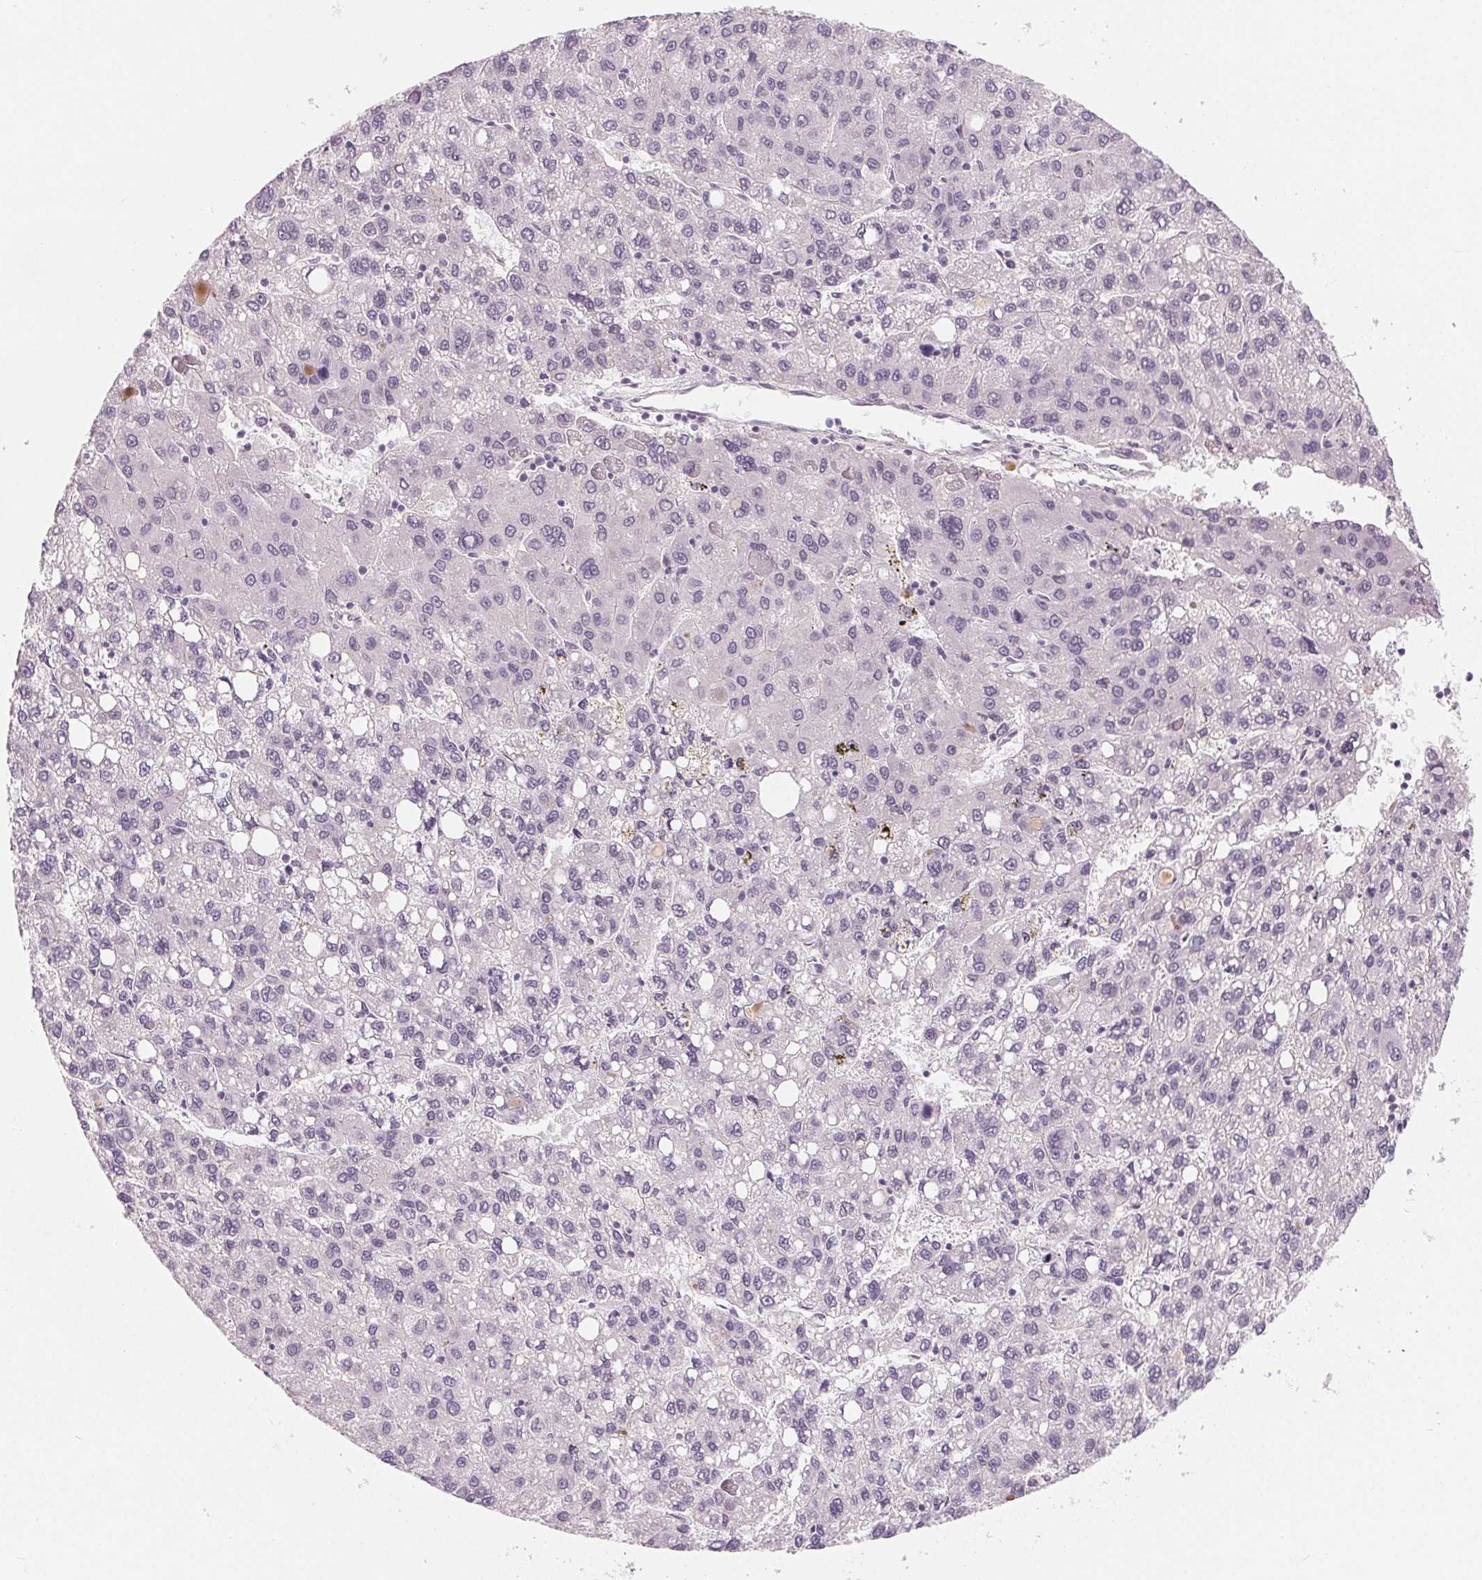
{"staining": {"intensity": "negative", "quantity": "none", "location": "none"}, "tissue": "liver cancer", "cell_type": "Tumor cells", "image_type": "cancer", "snomed": [{"axis": "morphology", "description": "Carcinoma, Hepatocellular, NOS"}, {"axis": "topography", "description": "Liver"}], "caption": "Immunohistochemistry photomicrograph of neoplastic tissue: hepatocellular carcinoma (liver) stained with DAB (3,3'-diaminobenzidine) displays no significant protein positivity in tumor cells.", "gene": "CFC1", "patient": {"sex": "female", "age": 82}}